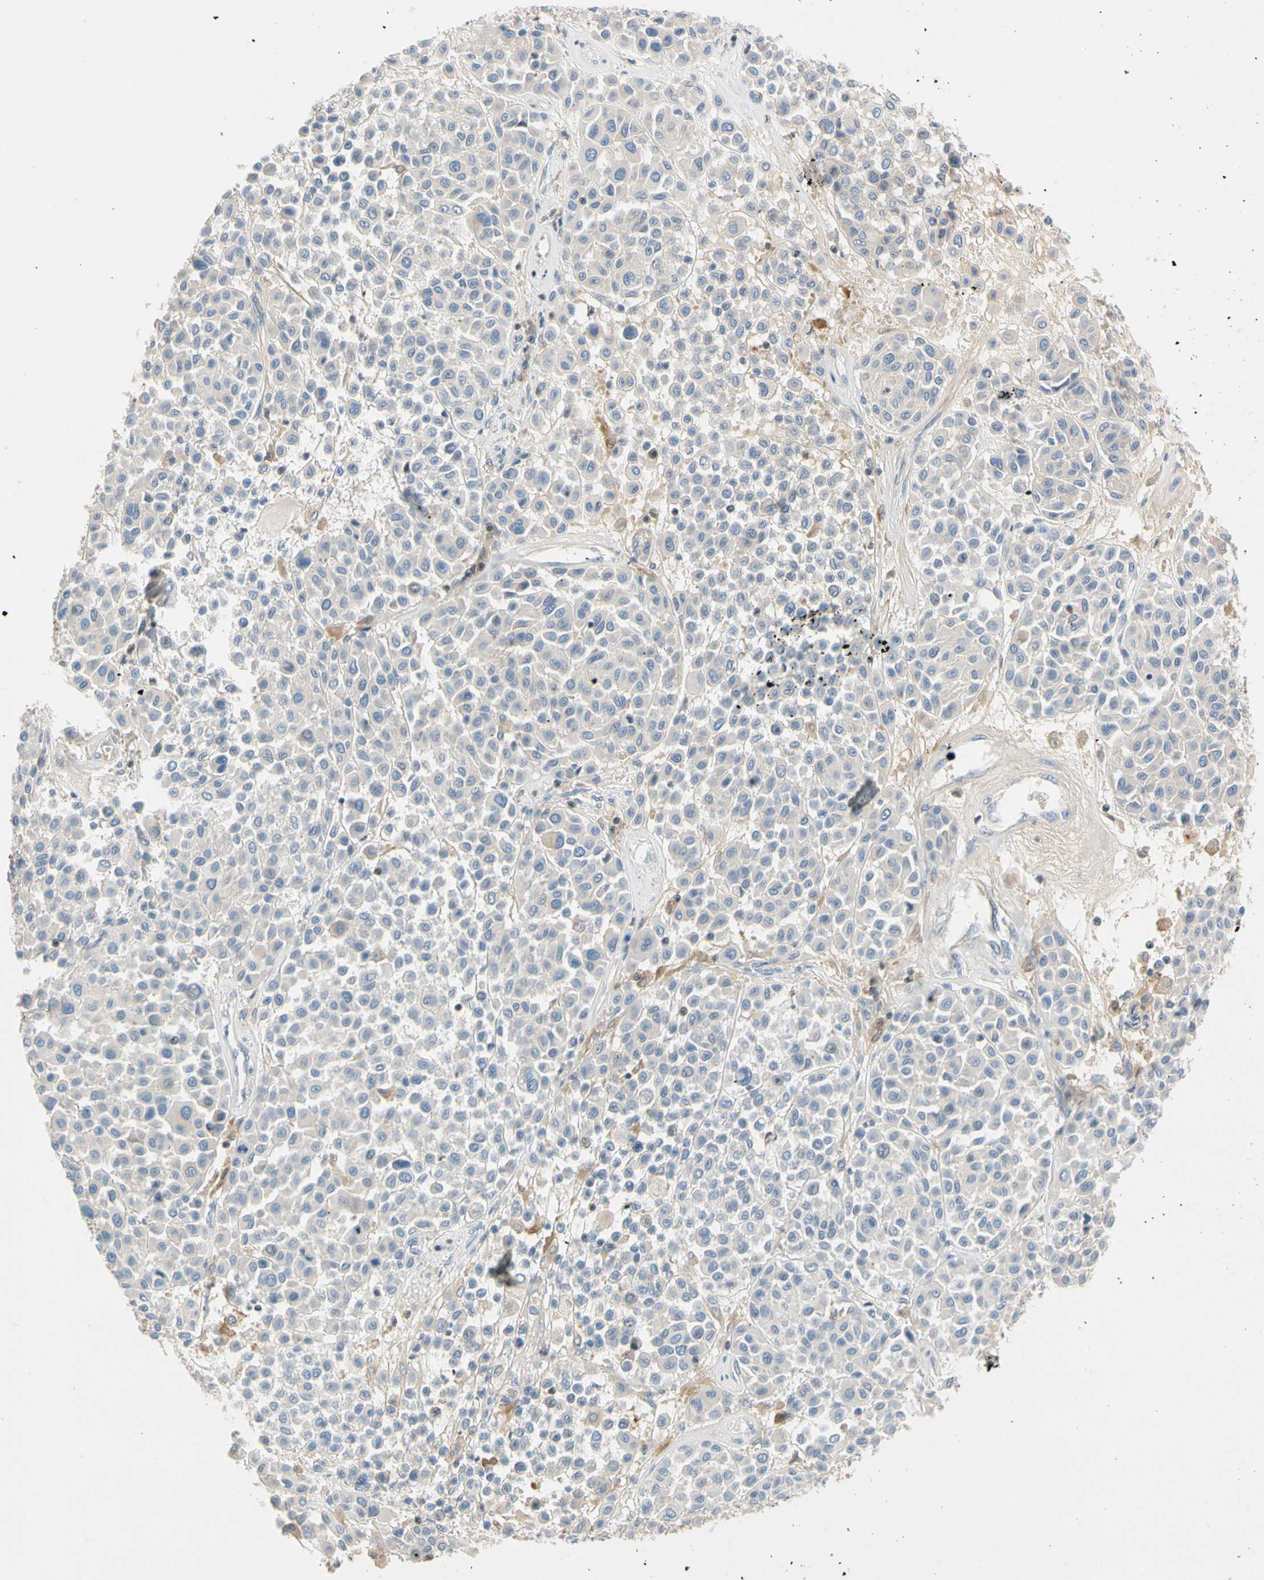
{"staining": {"intensity": "negative", "quantity": "none", "location": "none"}, "tissue": "melanoma", "cell_type": "Tumor cells", "image_type": "cancer", "snomed": [{"axis": "morphology", "description": "Malignant melanoma, Metastatic site"}, {"axis": "topography", "description": "Soft tissue"}], "caption": "IHC histopathology image of neoplastic tissue: human malignant melanoma (metastatic site) stained with DAB displays no significant protein positivity in tumor cells. Nuclei are stained in blue.", "gene": "SP140", "patient": {"sex": "male", "age": 41}}